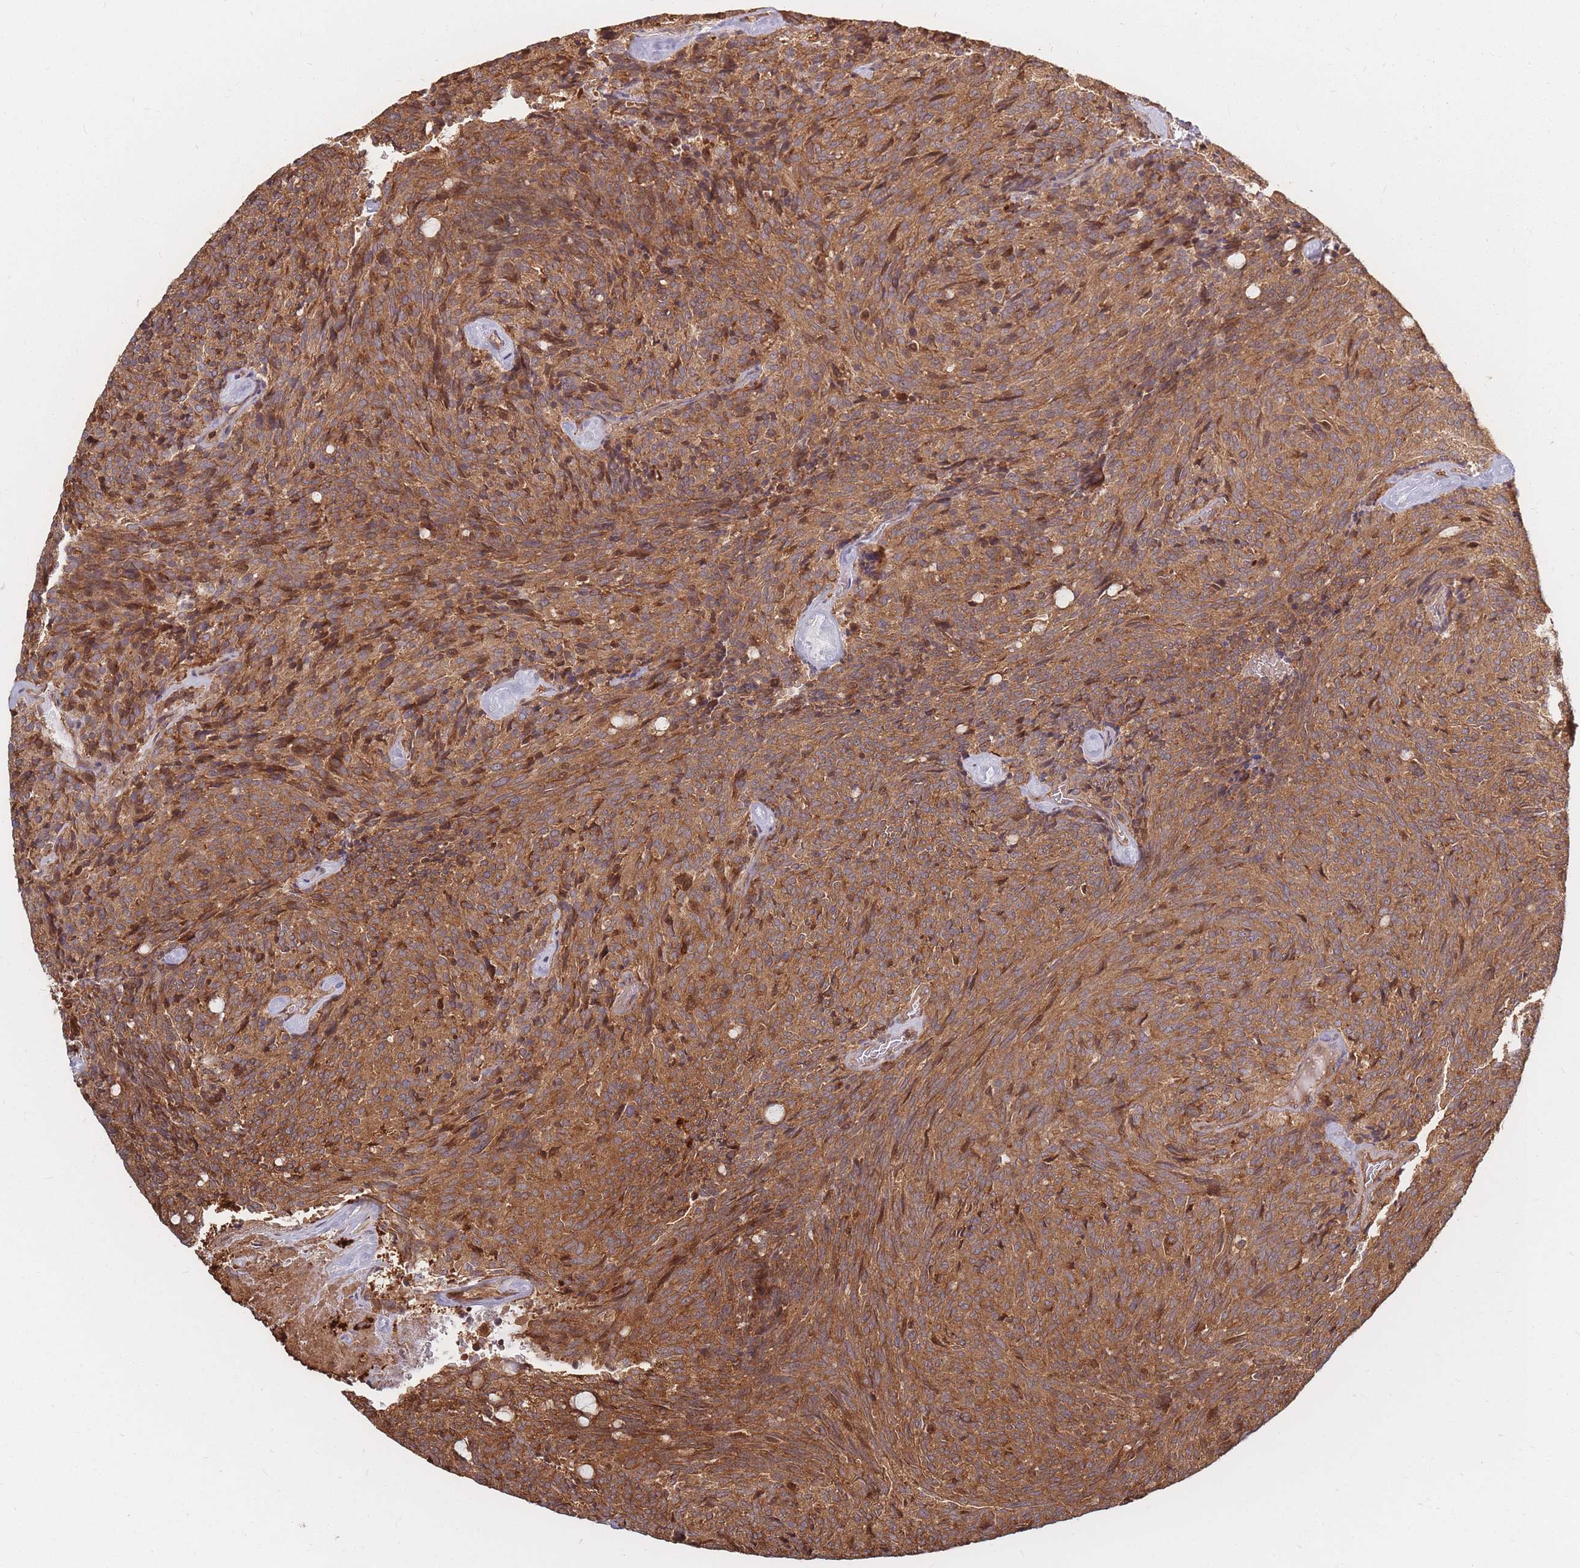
{"staining": {"intensity": "moderate", "quantity": ">75%", "location": "cytoplasmic/membranous"}, "tissue": "carcinoid", "cell_type": "Tumor cells", "image_type": "cancer", "snomed": [{"axis": "morphology", "description": "Carcinoid, malignant, NOS"}, {"axis": "topography", "description": "Pancreas"}], "caption": "This histopathology image displays IHC staining of malignant carcinoid, with medium moderate cytoplasmic/membranous staining in about >75% of tumor cells.", "gene": "RASSF2", "patient": {"sex": "female", "age": 54}}